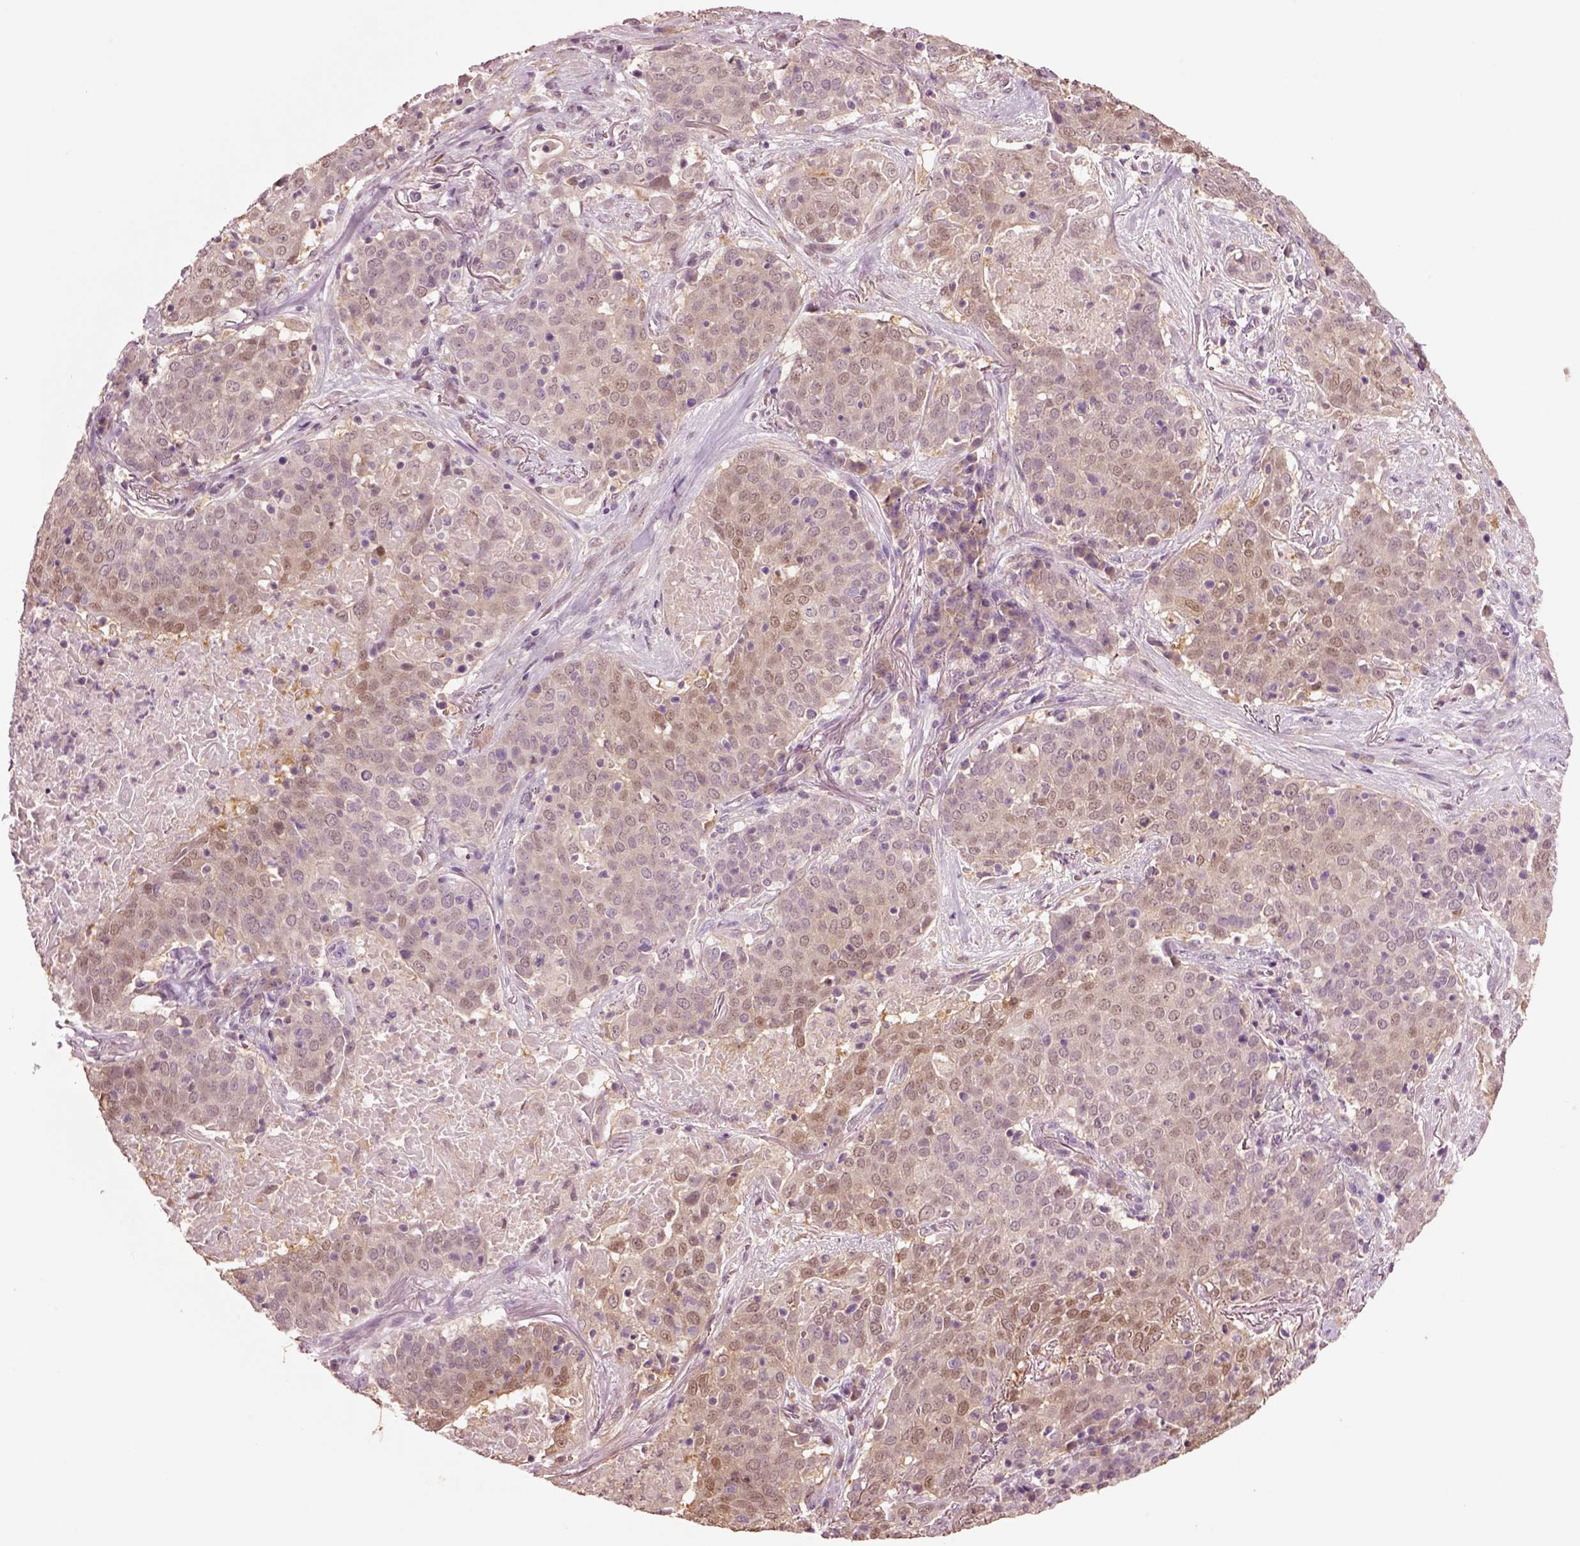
{"staining": {"intensity": "weak", "quantity": ">75%", "location": "cytoplasmic/membranous"}, "tissue": "lung cancer", "cell_type": "Tumor cells", "image_type": "cancer", "snomed": [{"axis": "morphology", "description": "Squamous cell carcinoma, NOS"}, {"axis": "topography", "description": "Lung"}], "caption": "IHC of lung squamous cell carcinoma shows low levels of weak cytoplasmic/membranous expression in about >75% of tumor cells.", "gene": "CLPSL1", "patient": {"sex": "male", "age": 82}}